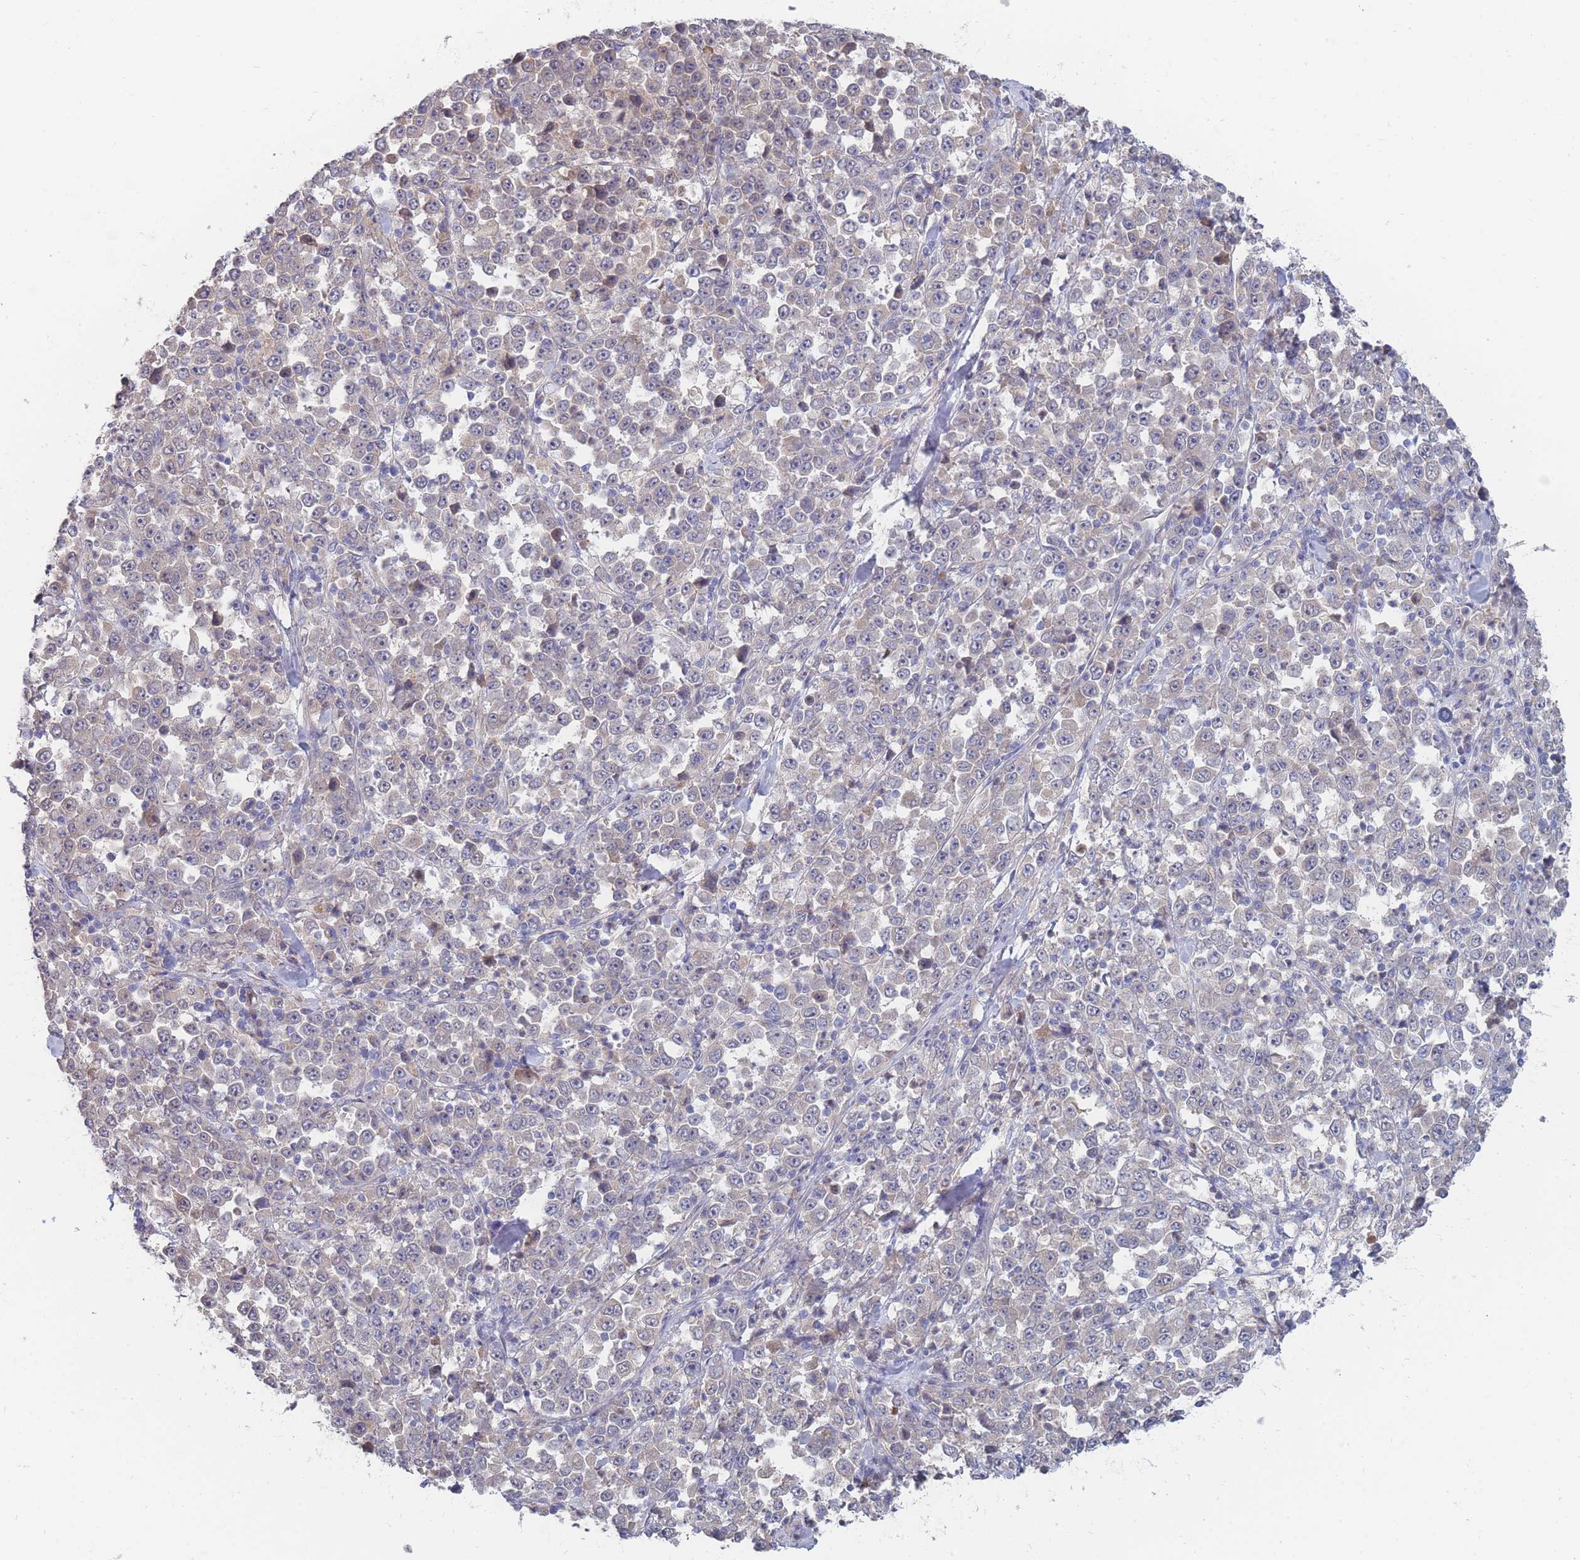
{"staining": {"intensity": "weak", "quantity": "<25%", "location": "cytoplasmic/membranous"}, "tissue": "stomach cancer", "cell_type": "Tumor cells", "image_type": "cancer", "snomed": [{"axis": "morphology", "description": "Normal tissue, NOS"}, {"axis": "morphology", "description": "Adenocarcinoma, NOS"}, {"axis": "topography", "description": "Stomach, upper"}, {"axis": "topography", "description": "Stomach"}], "caption": "IHC of adenocarcinoma (stomach) demonstrates no staining in tumor cells. The staining was performed using DAB to visualize the protein expression in brown, while the nuclei were stained in blue with hematoxylin (Magnification: 20x).", "gene": "NUB1", "patient": {"sex": "male", "age": 59}}